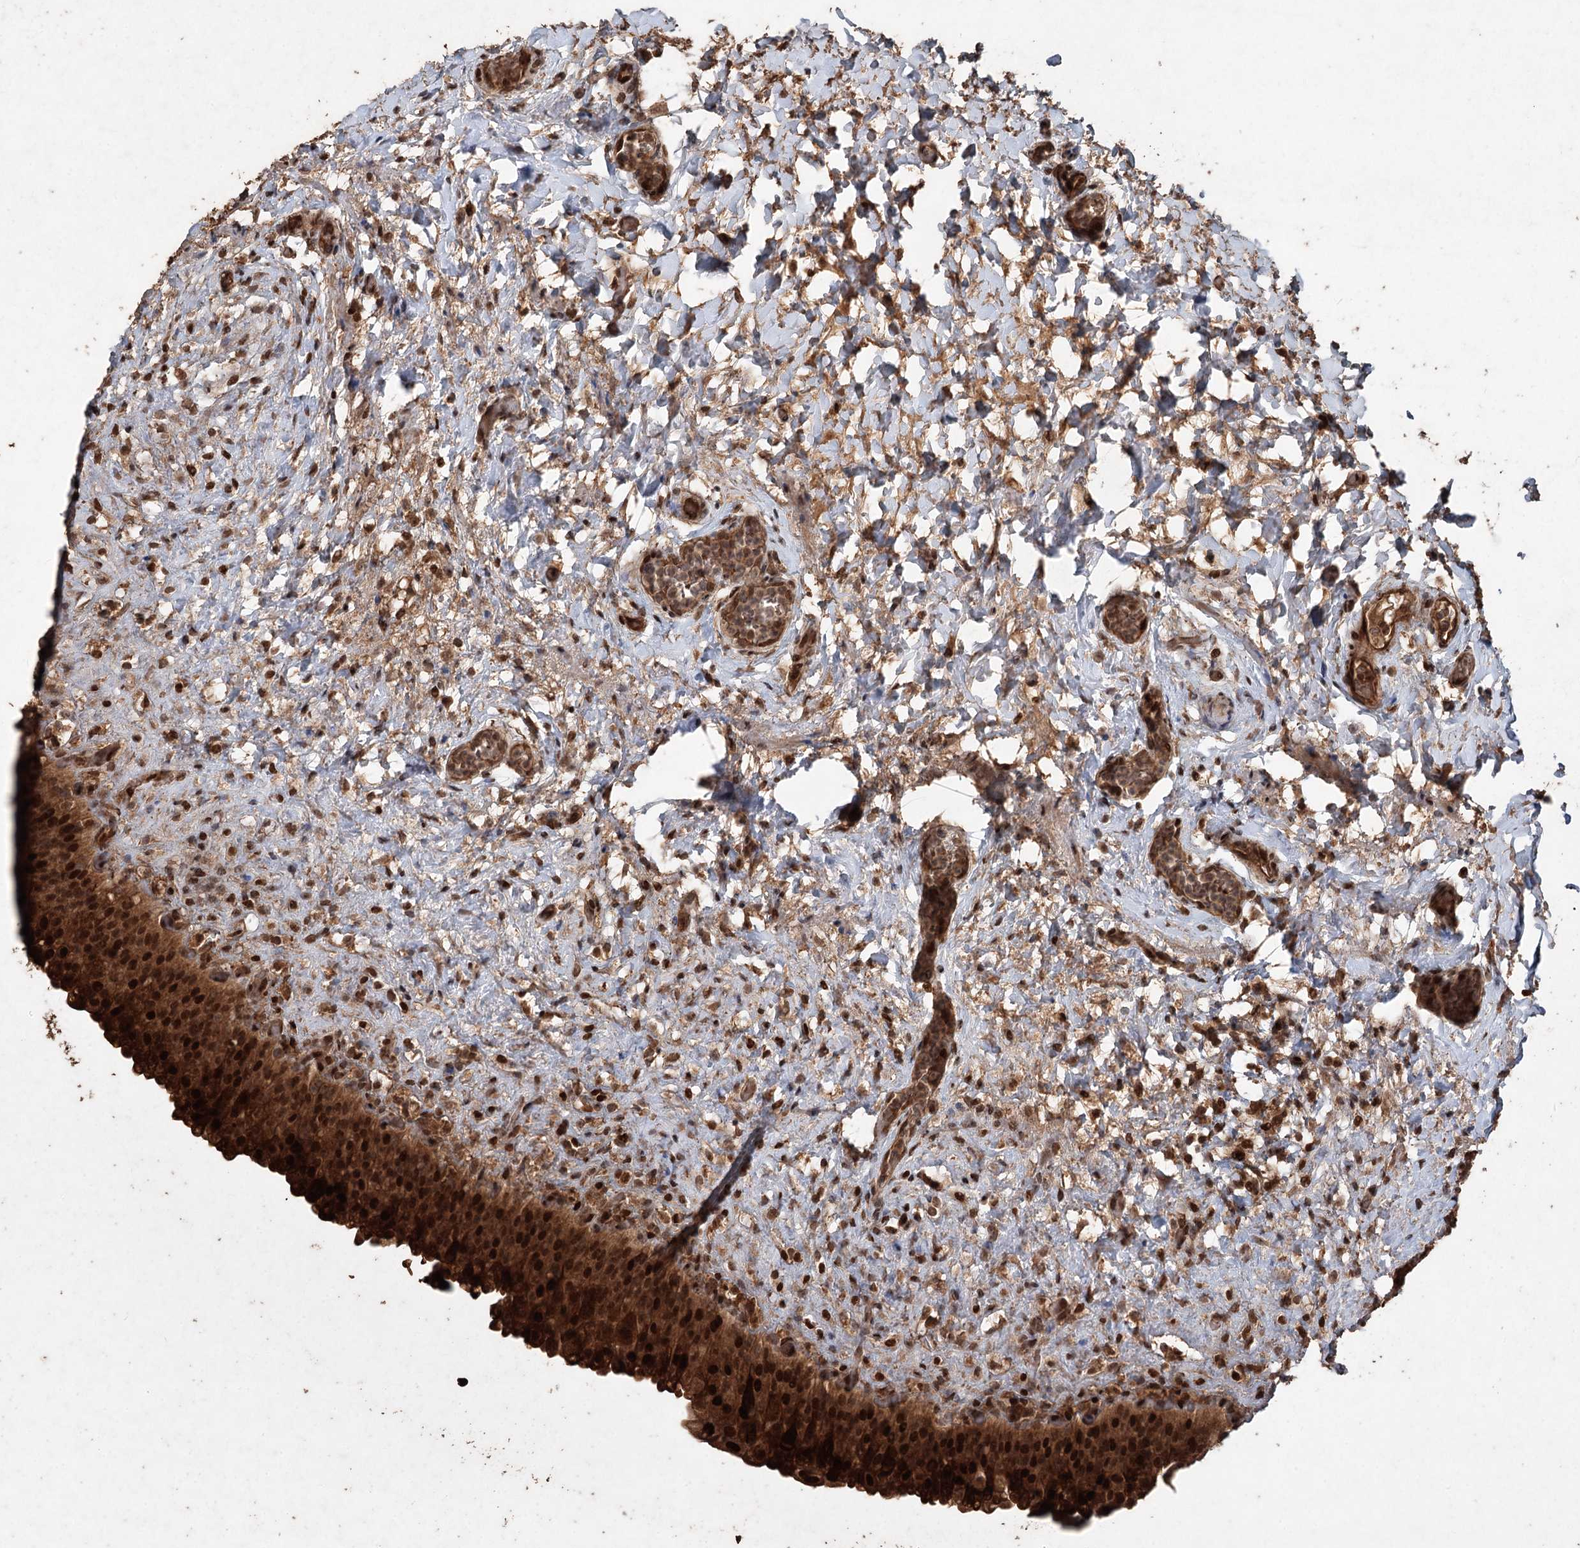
{"staining": {"intensity": "strong", "quantity": ">75%", "location": "cytoplasmic/membranous,nuclear"}, "tissue": "urinary bladder", "cell_type": "Urothelial cells", "image_type": "normal", "snomed": [{"axis": "morphology", "description": "Normal tissue, NOS"}, {"axis": "topography", "description": "Urinary bladder"}], "caption": "IHC histopathology image of normal human urinary bladder stained for a protein (brown), which displays high levels of strong cytoplasmic/membranous,nuclear expression in about >75% of urothelial cells.", "gene": "FBXO7", "patient": {"sex": "female", "age": 27}}